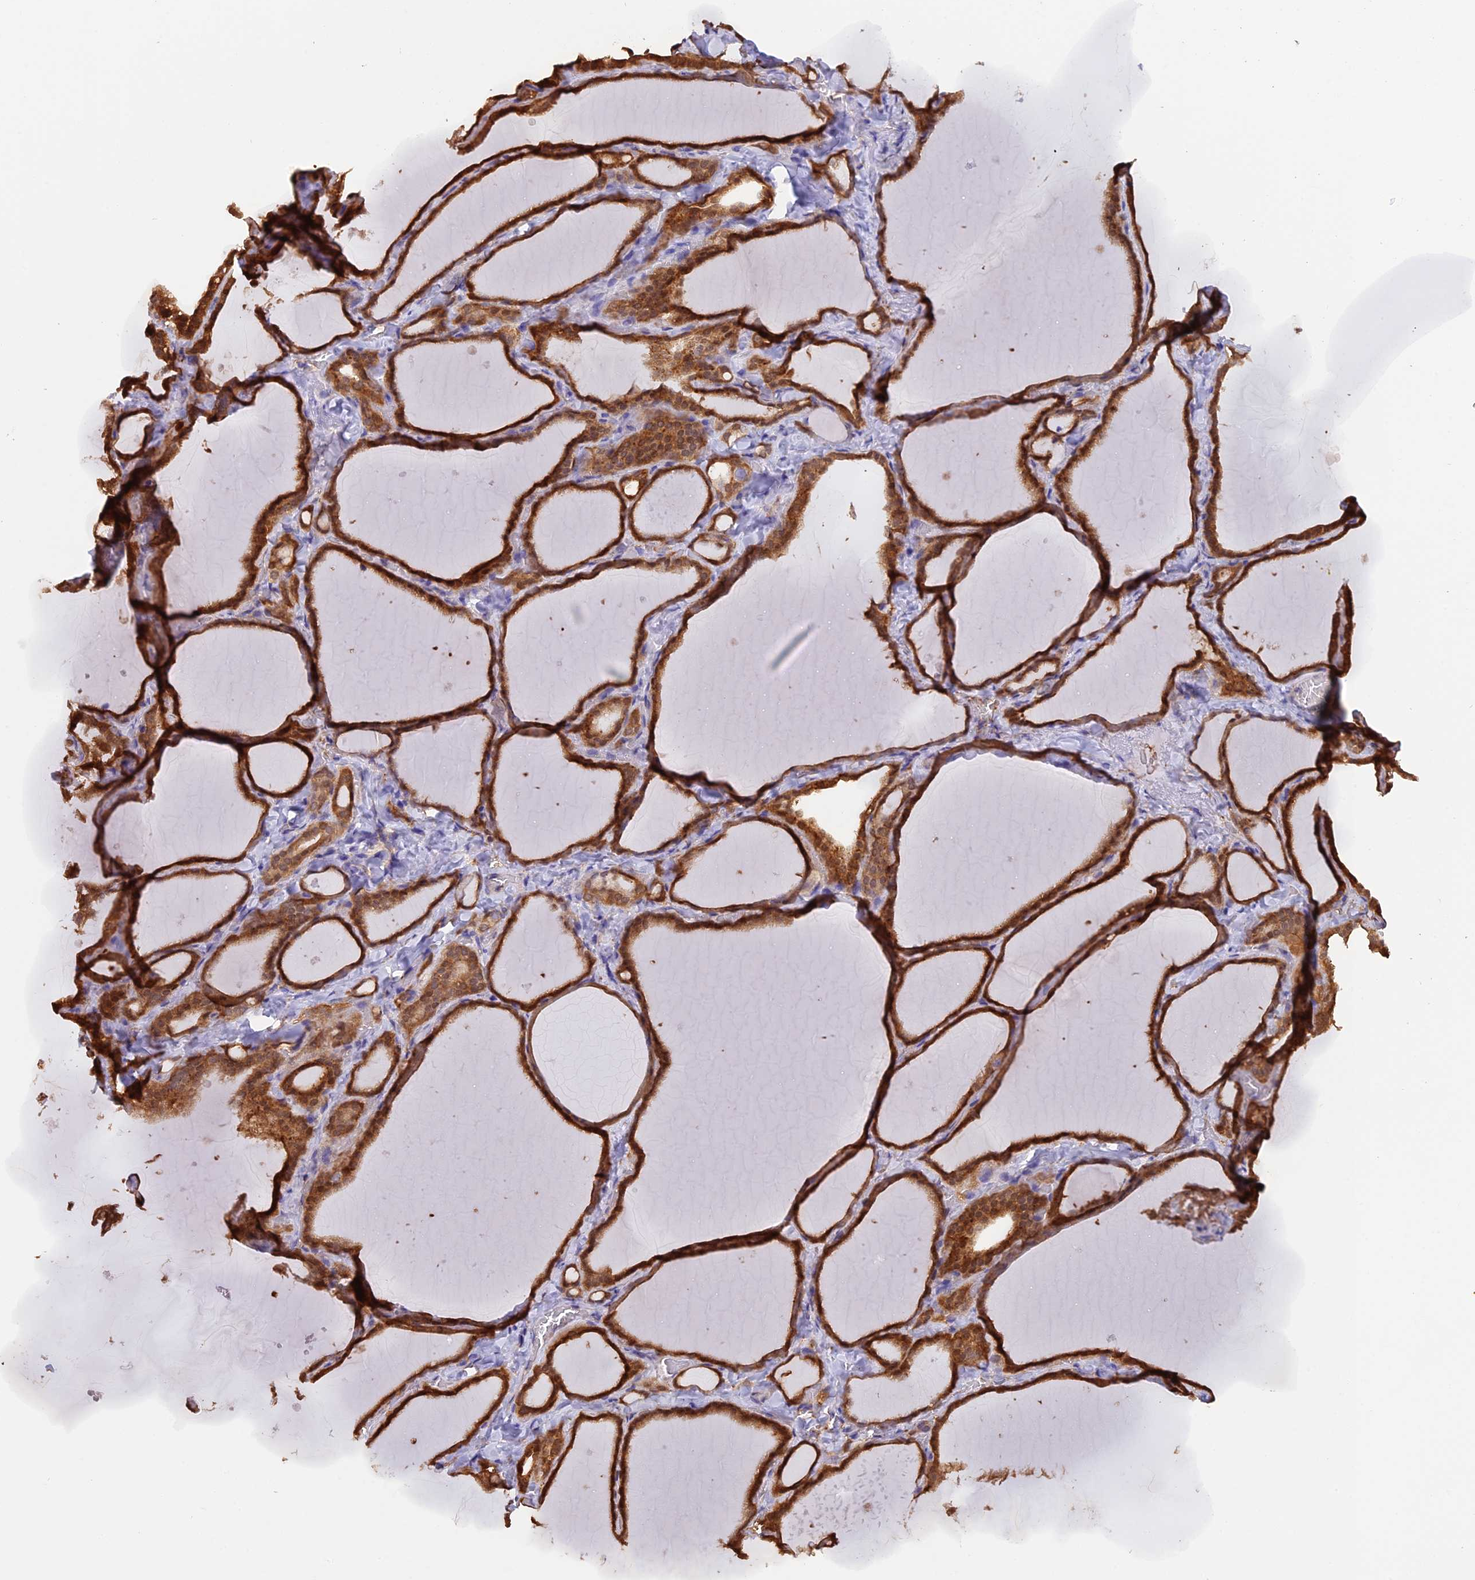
{"staining": {"intensity": "strong", "quantity": ">75%", "location": "cytoplasmic/membranous,nuclear"}, "tissue": "thyroid gland", "cell_type": "Glandular cells", "image_type": "normal", "snomed": [{"axis": "morphology", "description": "Normal tissue, NOS"}, {"axis": "topography", "description": "Thyroid gland"}], "caption": "Strong cytoplasmic/membranous,nuclear protein staining is identified in about >75% of glandular cells in thyroid gland. Immunohistochemistry (ihc) stains the protein of interest in brown and the nuclei are stained blue.", "gene": "FZR1", "patient": {"sex": "female", "age": 22}}